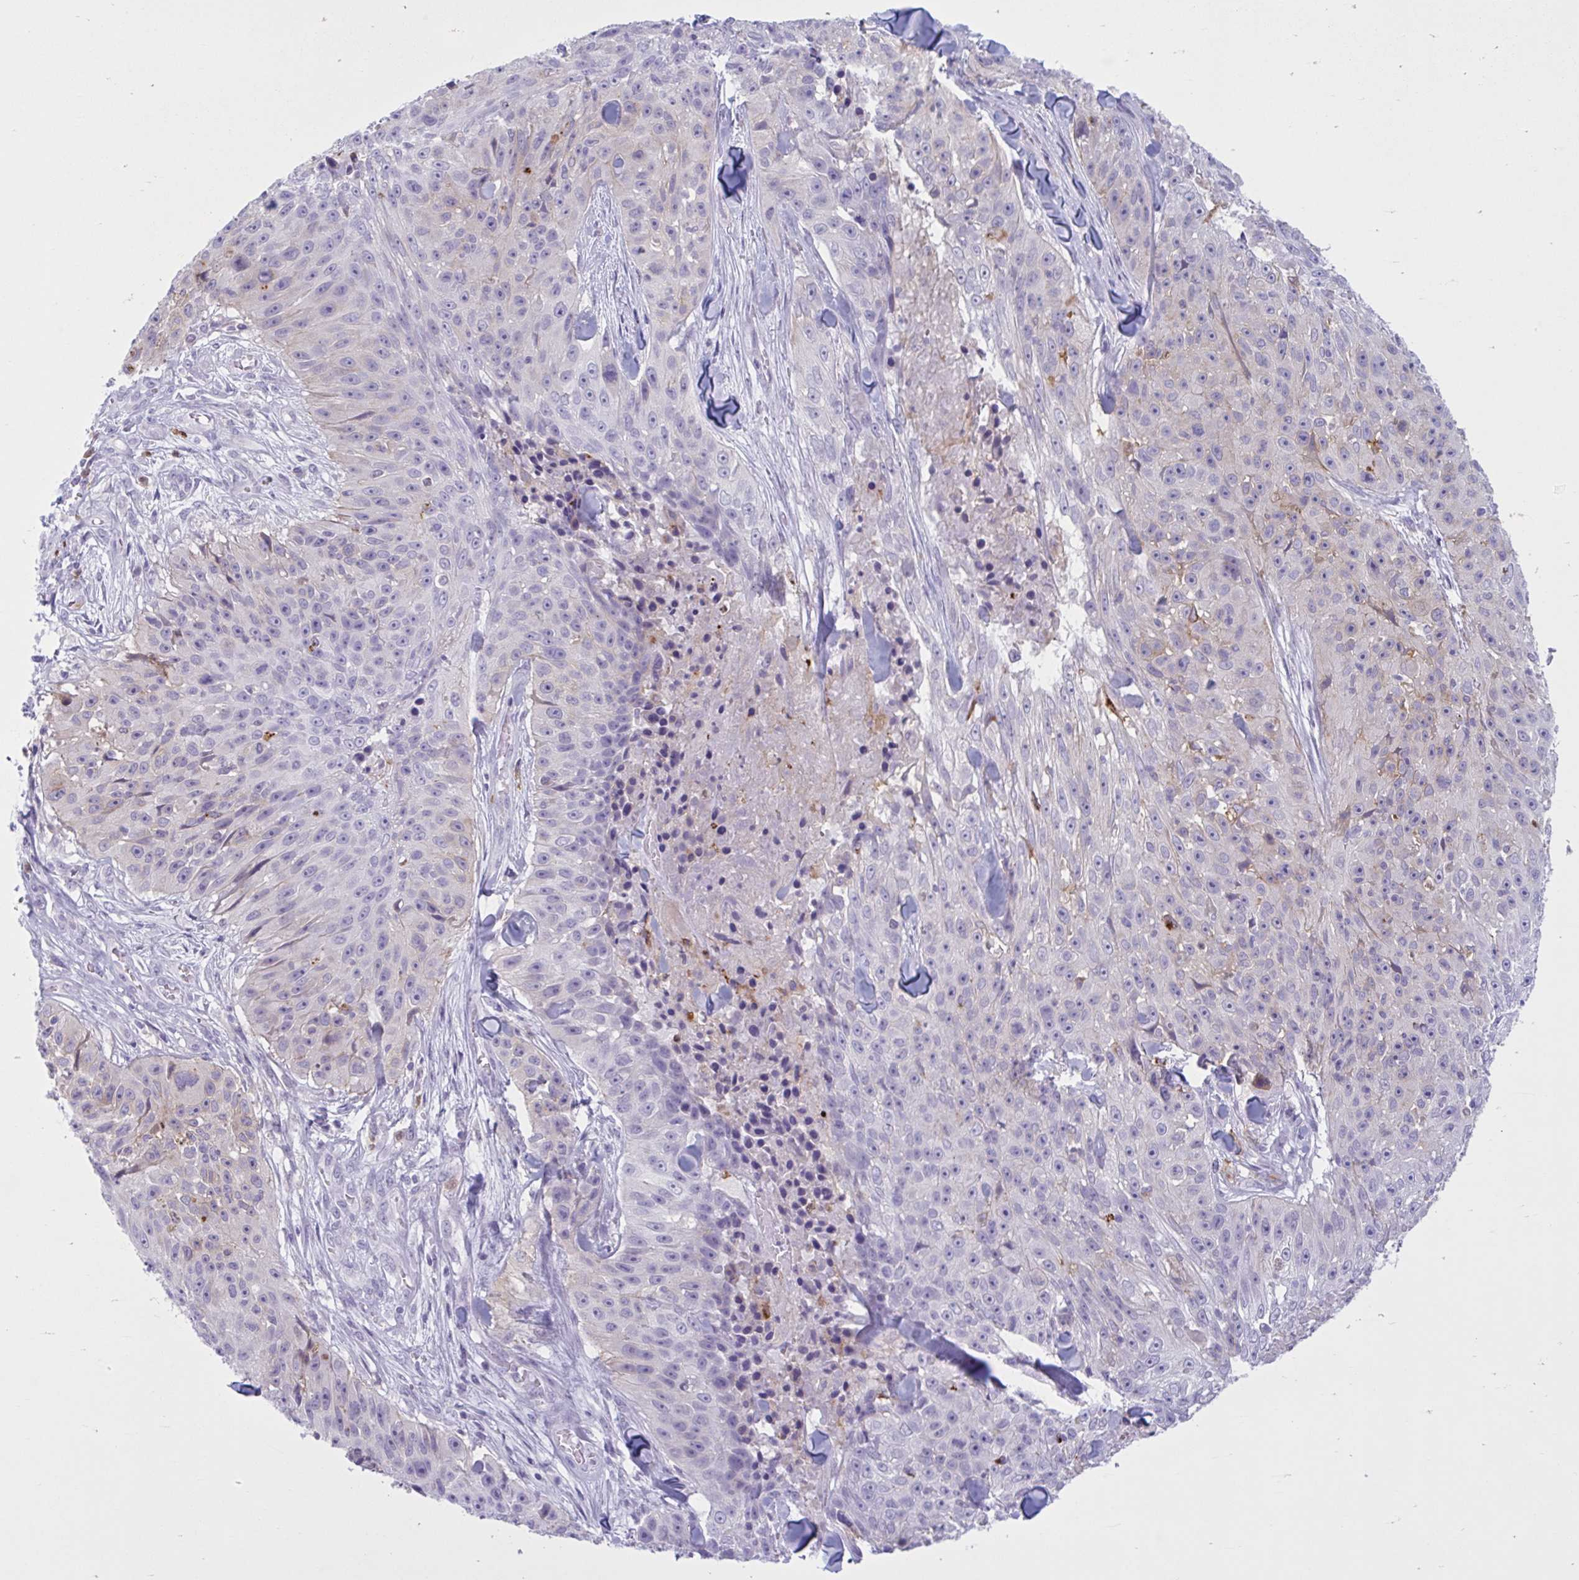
{"staining": {"intensity": "negative", "quantity": "none", "location": "none"}, "tissue": "skin cancer", "cell_type": "Tumor cells", "image_type": "cancer", "snomed": [{"axis": "morphology", "description": "Squamous cell carcinoma, NOS"}, {"axis": "topography", "description": "Skin"}], "caption": "Skin cancer (squamous cell carcinoma) stained for a protein using IHC shows no staining tumor cells.", "gene": "CEP120", "patient": {"sex": "female", "age": 87}}